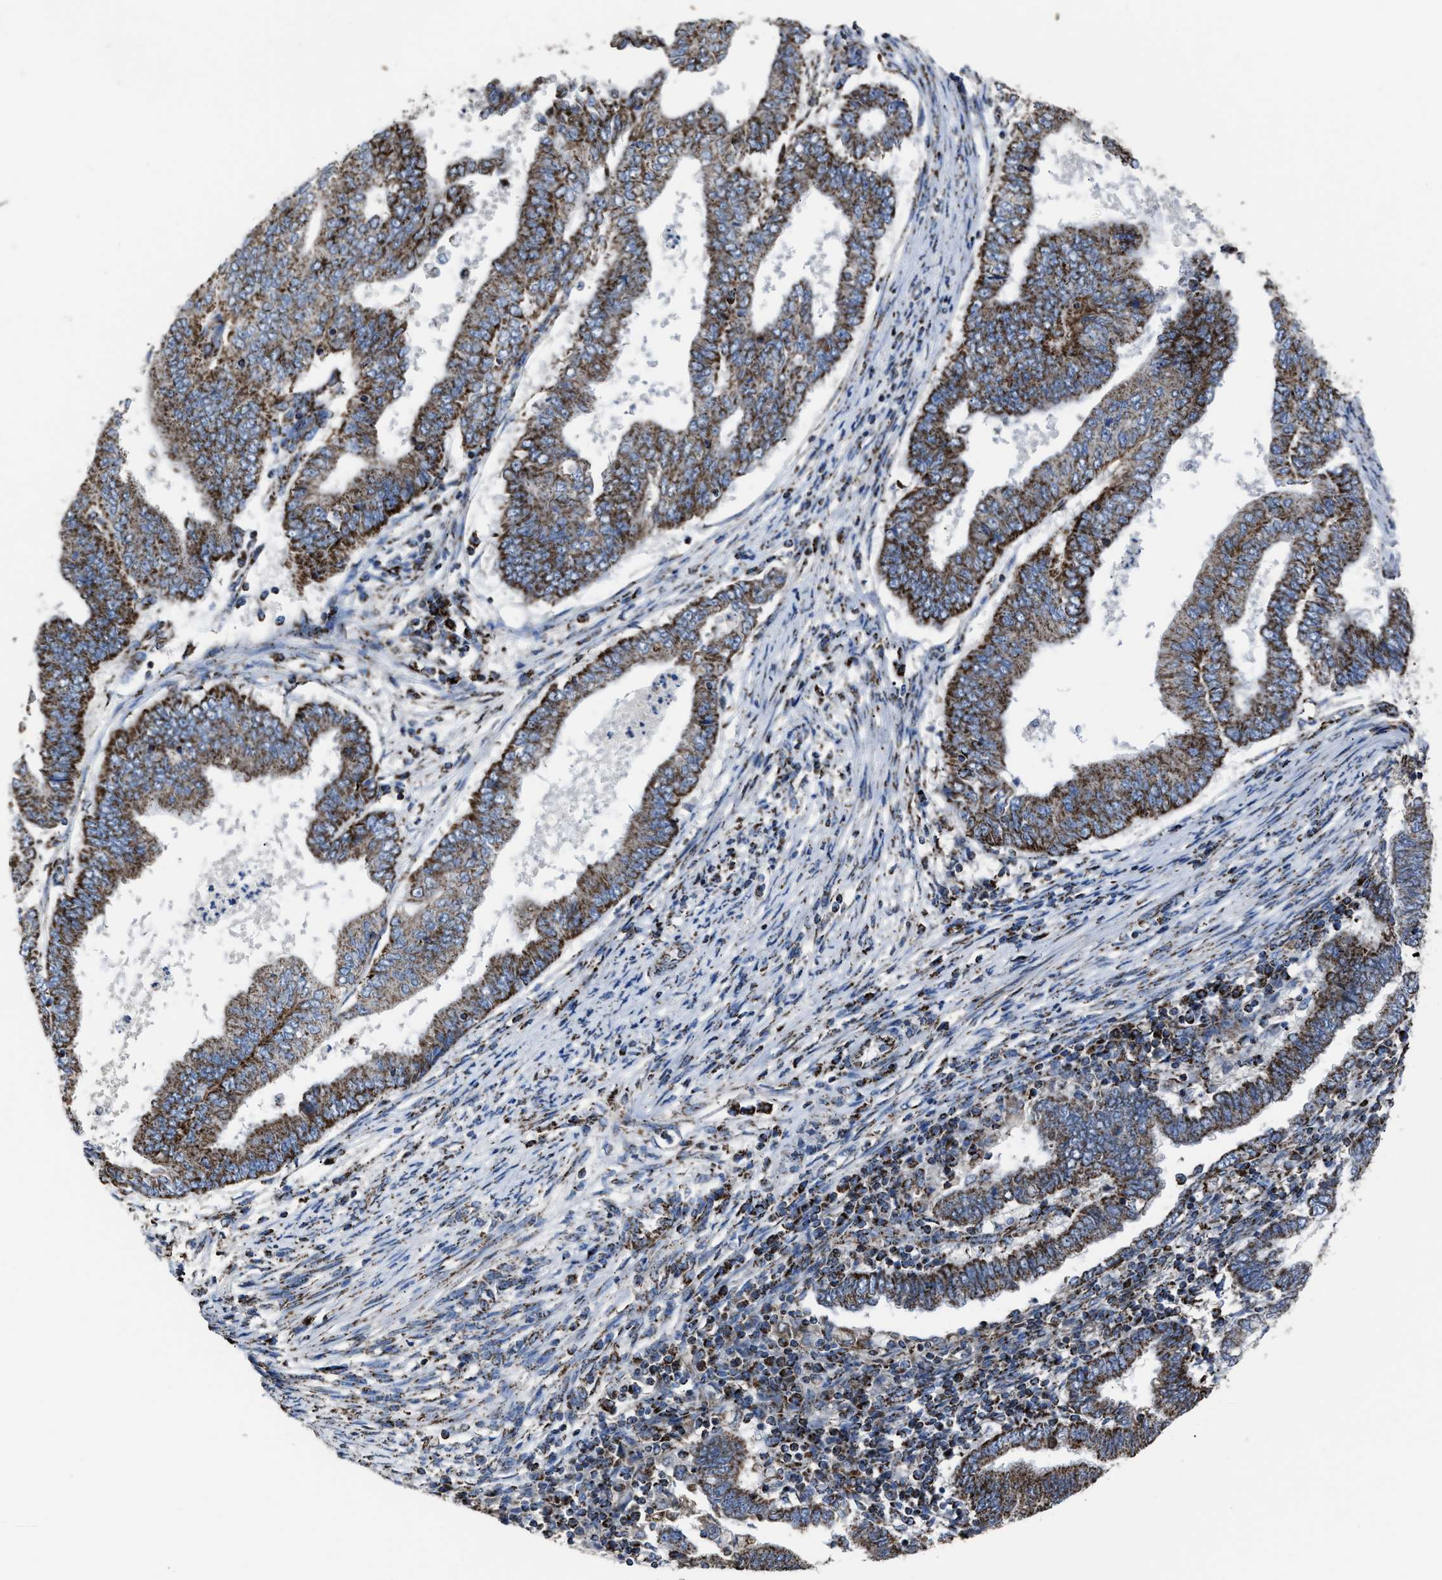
{"staining": {"intensity": "strong", "quantity": ">75%", "location": "cytoplasmic/membranous"}, "tissue": "endometrial cancer", "cell_type": "Tumor cells", "image_type": "cancer", "snomed": [{"axis": "morphology", "description": "Polyp, NOS"}, {"axis": "morphology", "description": "Adenocarcinoma, NOS"}, {"axis": "morphology", "description": "Adenoma, NOS"}, {"axis": "topography", "description": "Endometrium"}], "caption": "A micrograph of human endometrial cancer stained for a protein reveals strong cytoplasmic/membranous brown staining in tumor cells.", "gene": "NDUFV3", "patient": {"sex": "female", "age": 79}}